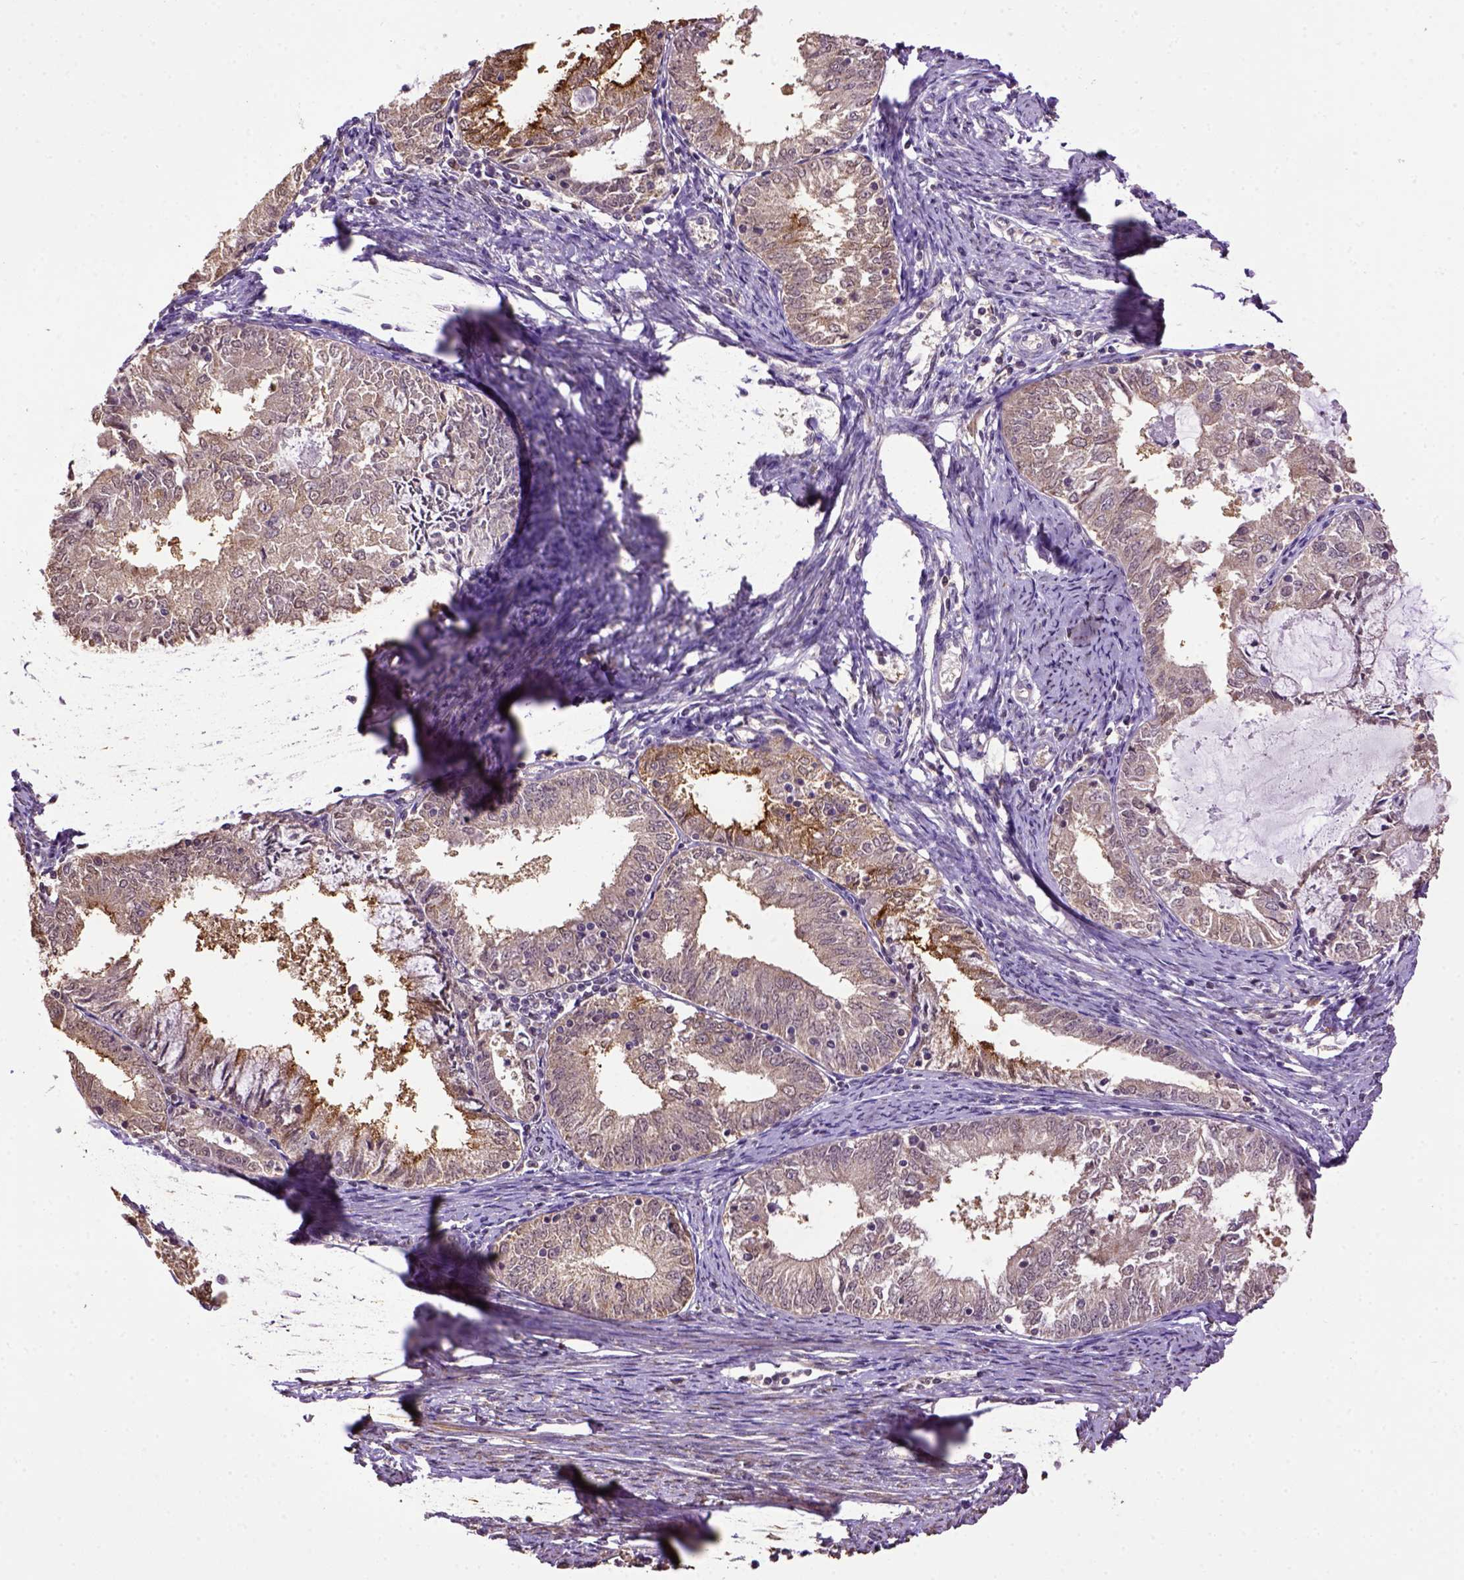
{"staining": {"intensity": "moderate", "quantity": "<25%", "location": "cytoplasmic/membranous"}, "tissue": "endometrial cancer", "cell_type": "Tumor cells", "image_type": "cancer", "snomed": [{"axis": "morphology", "description": "Adenocarcinoma, NOS"}, {"axis": "topography", "description": "Endometrium"}], "caption": "Endometrial adenocarcinoma tissue demonstrates moderate cytoplasmic/membranous positivity in about <25% of tumor cells, visualized by immunohistochemistry.", "gene": "WDR17", "patient": {"sex": "female", "age": 57}}